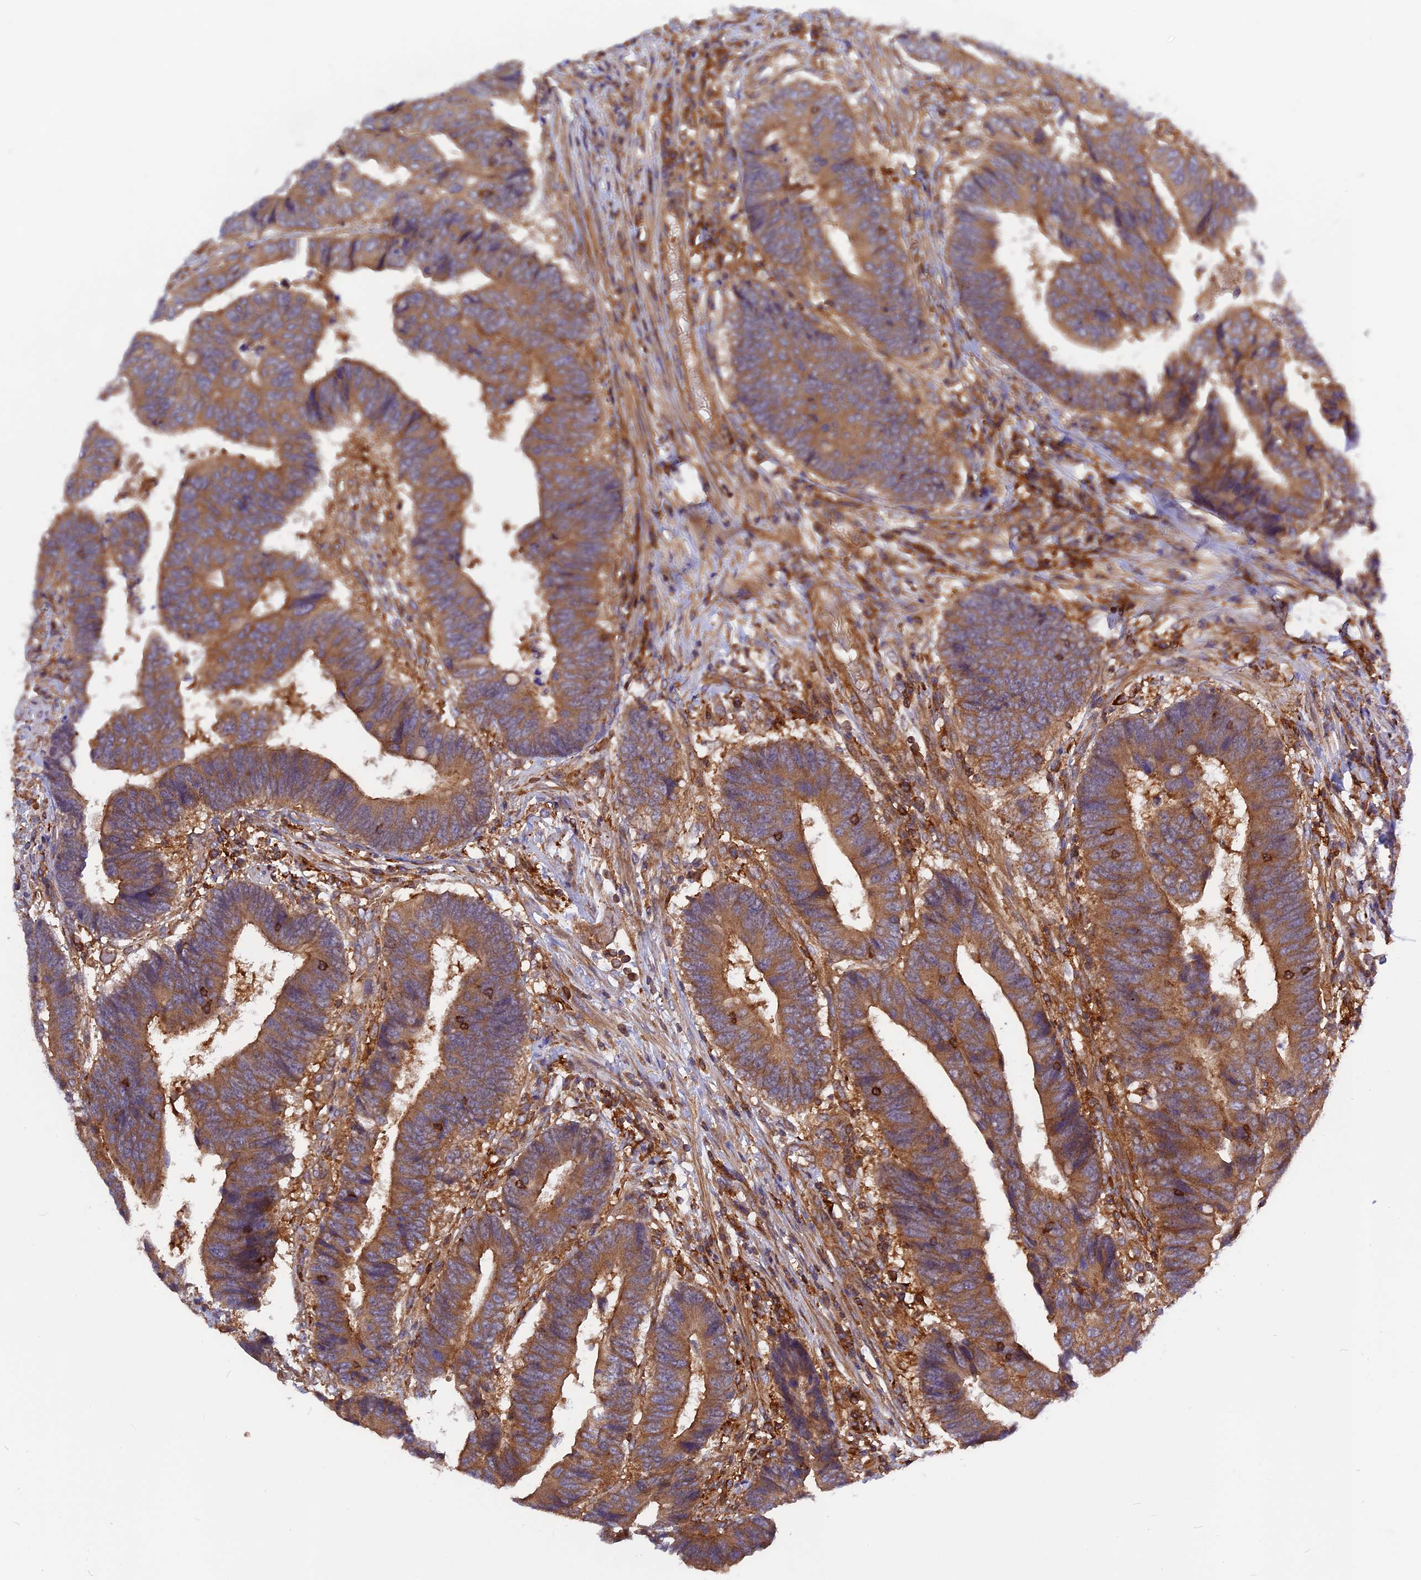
{"staining": {"intensity": "moderate", "quantity": ">75%", "location": "cytoplasmic/membranous"}, "tissue": "colorectal cancer", "cell_type": "Tumor cells", "image_type": "cancer", "snomed": [{"axis": "morphology", "description": "Adenocarcinoma, NOS"}, {"axis": "topography", "description": "Rectum"}], "caption": "Colorectal cancer tissue displays moderate cytoplasmic/membranous staining in about >75% of tumor cells, visualized by immunohistochemistry.", "gene": "MYO9B", "patient": {"sex": "male", "age": 84}}